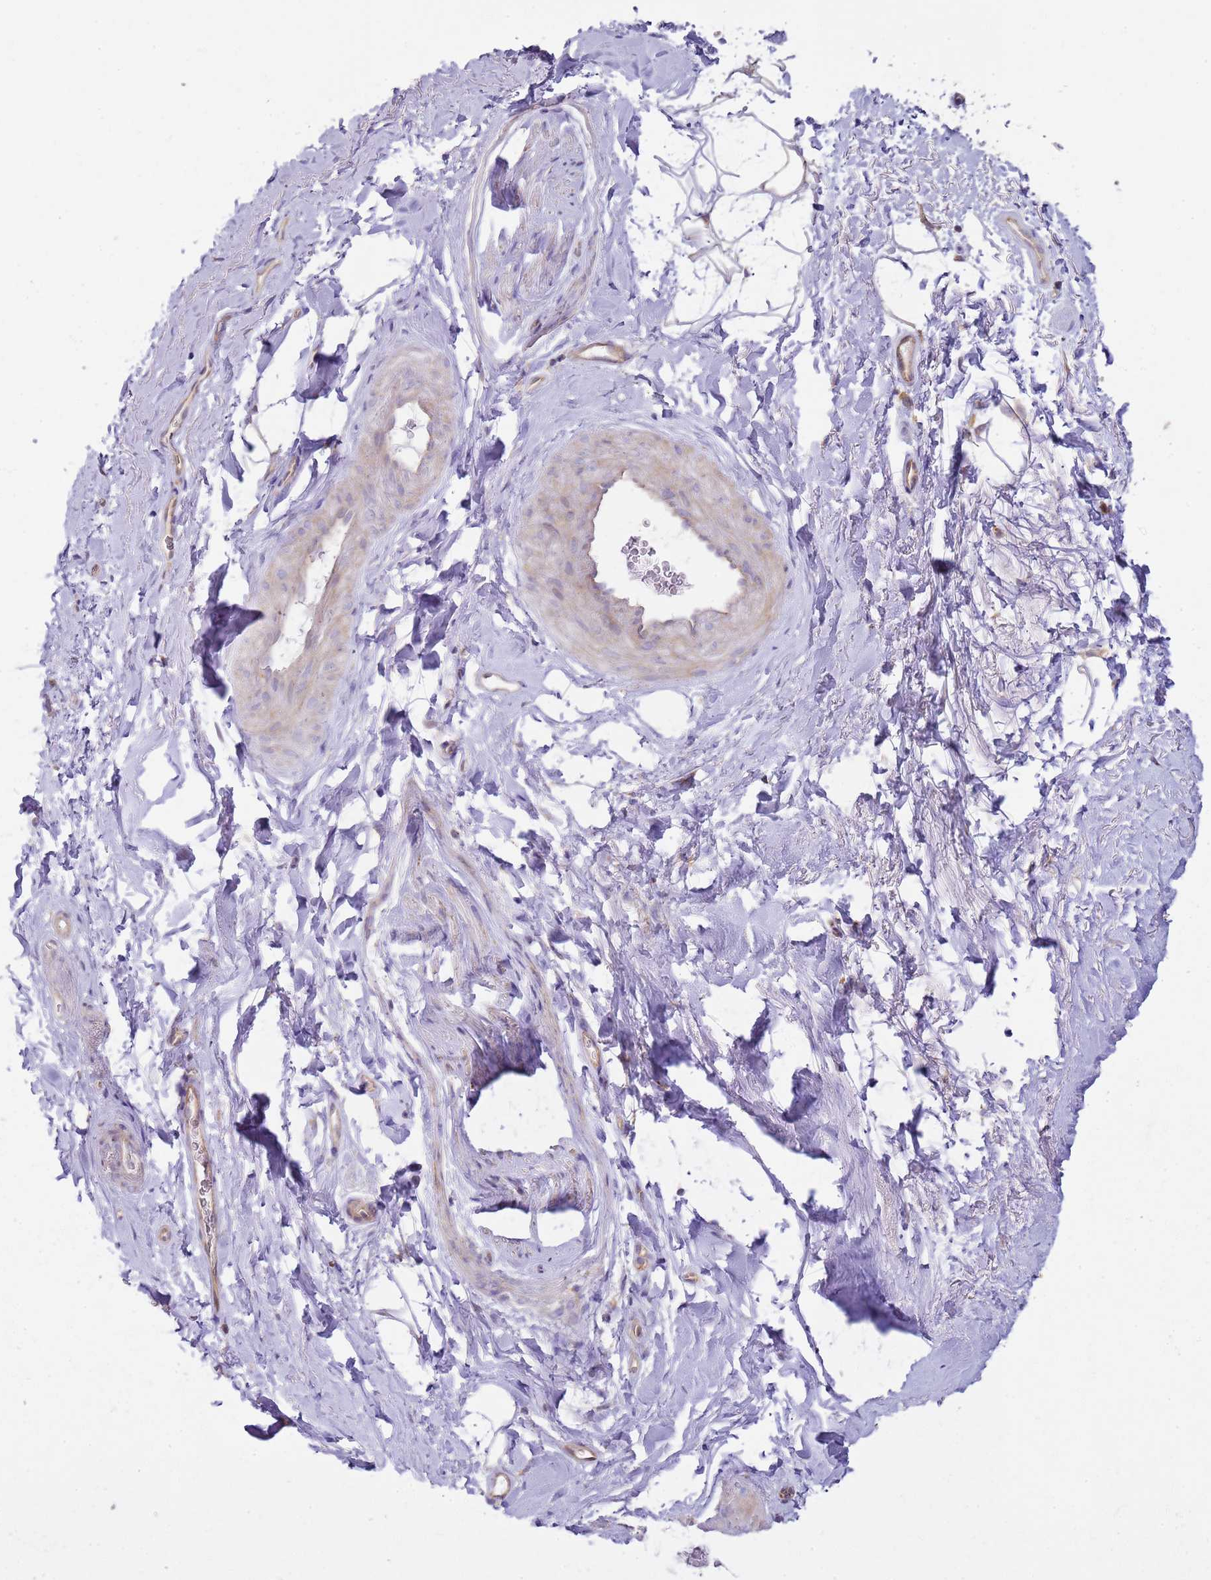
{"staining": {"intensity": "strong", "quantity": "<25%", "location": "nuclear"}, "tissue": "smooth muscle", "cell_type": "Smooth muscle cells", "image_type": "normal", "snomed": [{"axis": "morphology", "description": "Normal tissue, NOS"}, {"axis": "topography", "description": "Smooth muscle"}, {"axis": "topography", "description": "Peripheral nerve tissue"}], "caption": "Smooth muscle stained for a protein (brown) exhibits strong nuclear positive staining in approximately <25% of smooth muscle cells.", "gene": "GRAP", "patient": {"sex": "male", "age": 69}}